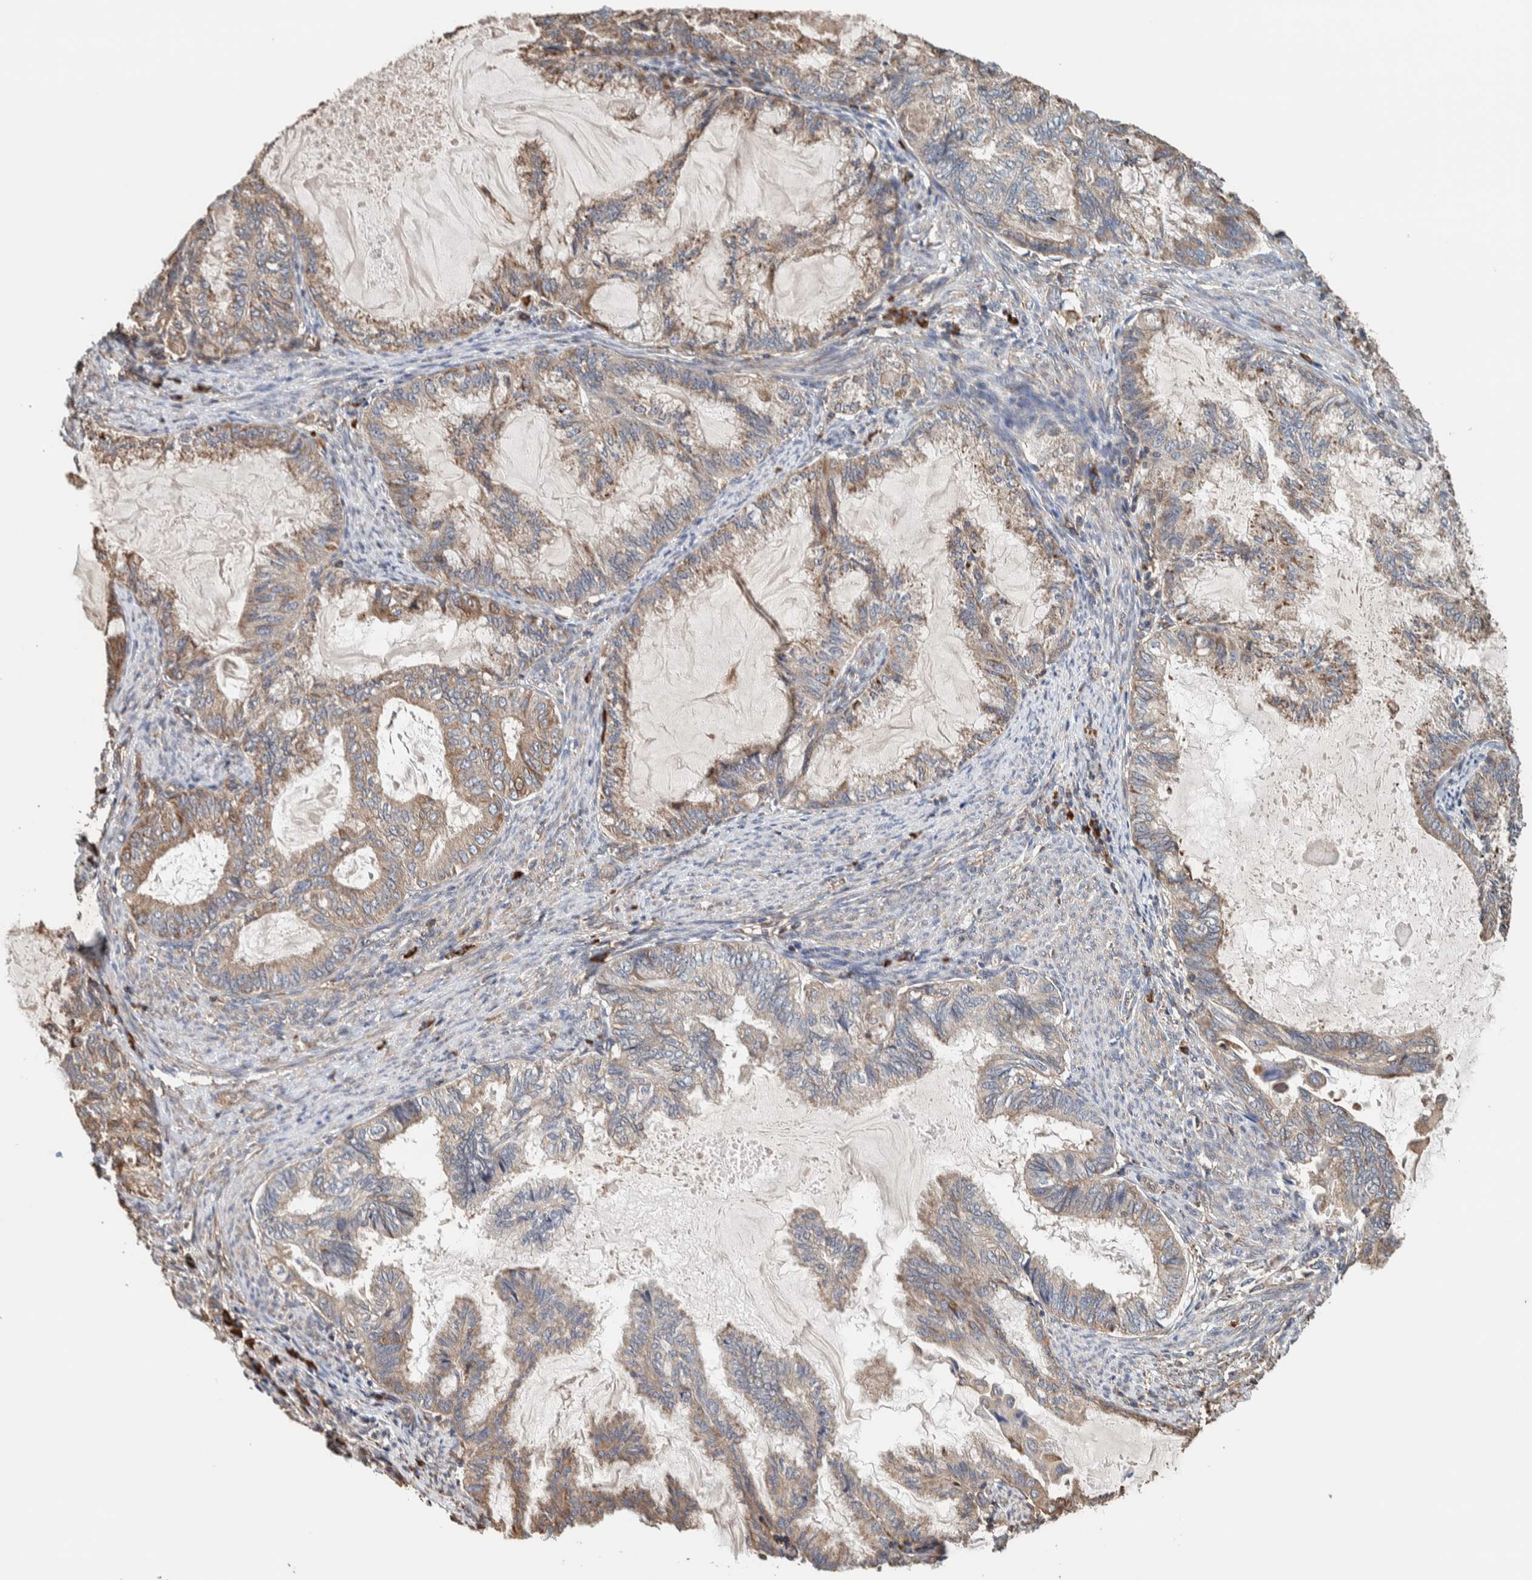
{"staining": {"intensity": "weak", "quantity": ">75%", "location": "cytoplasmic/membranous"}, "tissue": "endometrial cancer", "cell_type": "Tumor cells", "image_type": "cancer", "snomed": [{"axis": "morphology", "description": "Adenocarcinoma, NOS"}, {"axis": "topography", "description": "Endometrium"}], "caption": "This is a micrograph of immunohistochemistry (IHC) staining of endometrial cancer, which shows weak positivity in the cytoplasmic/membranous of tumor cells.", "gene": "PLA2G3", "patient": {"sex": "female", "age": 86}}